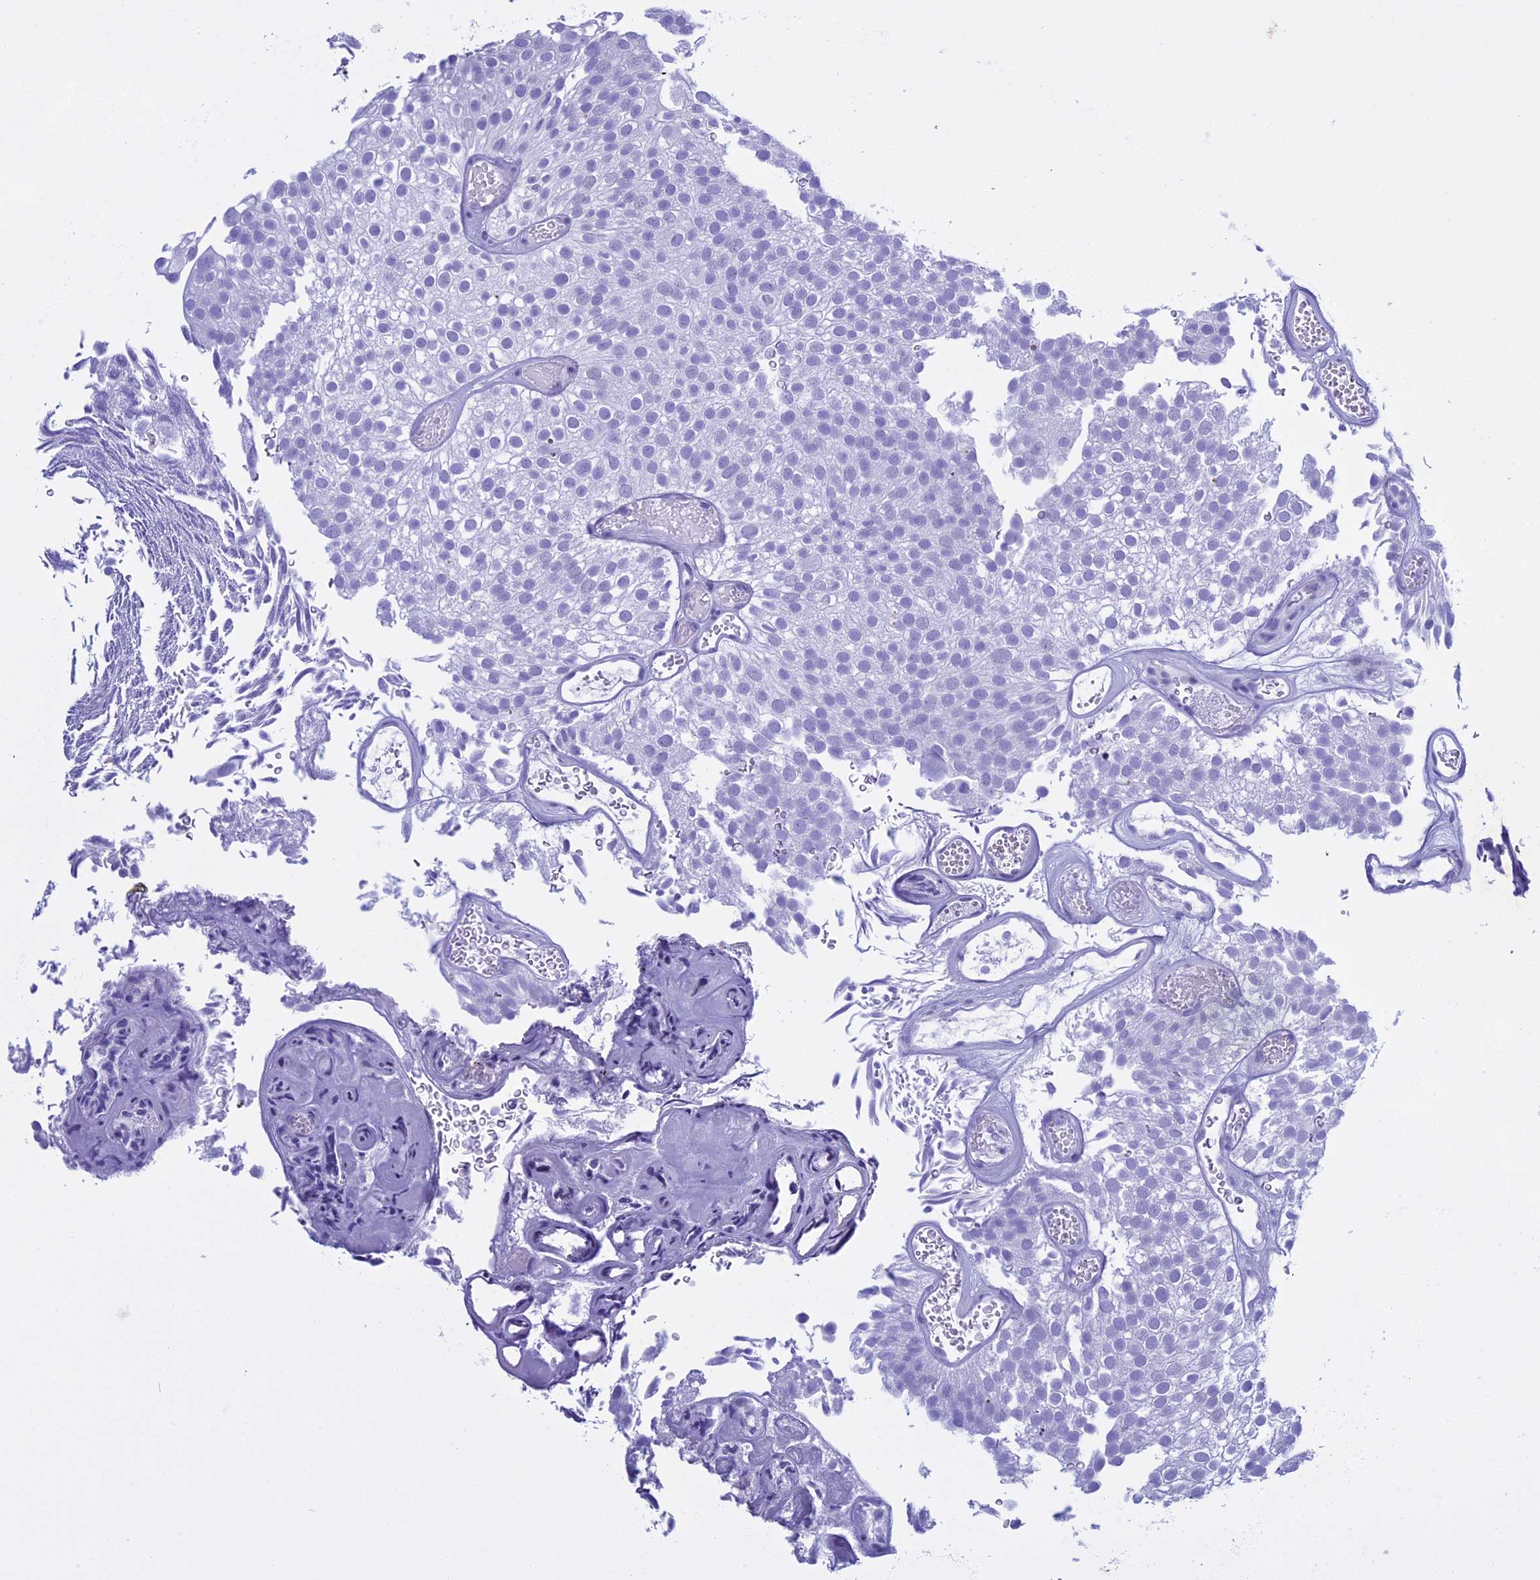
{"staining": {"intensity": "negative", "quantity": "none", "location": "none"}, "tissue": "urothelial cancer", "cell_type": "Tumor cells", "image_type": "cancer", "snomed": [{"axis": "morphology", "description": "Urothelial carcinoma, Low grade"}, {"axis": "topography", "description": "Urinary bladder"}], "caption": "Urothelial carcinoma (low-grade) stained for a protein using immunohistochemistry exhibits no staining tumor cells.", "gene": "KCTD21", "patient": {"sex": "male", "age": 78}}